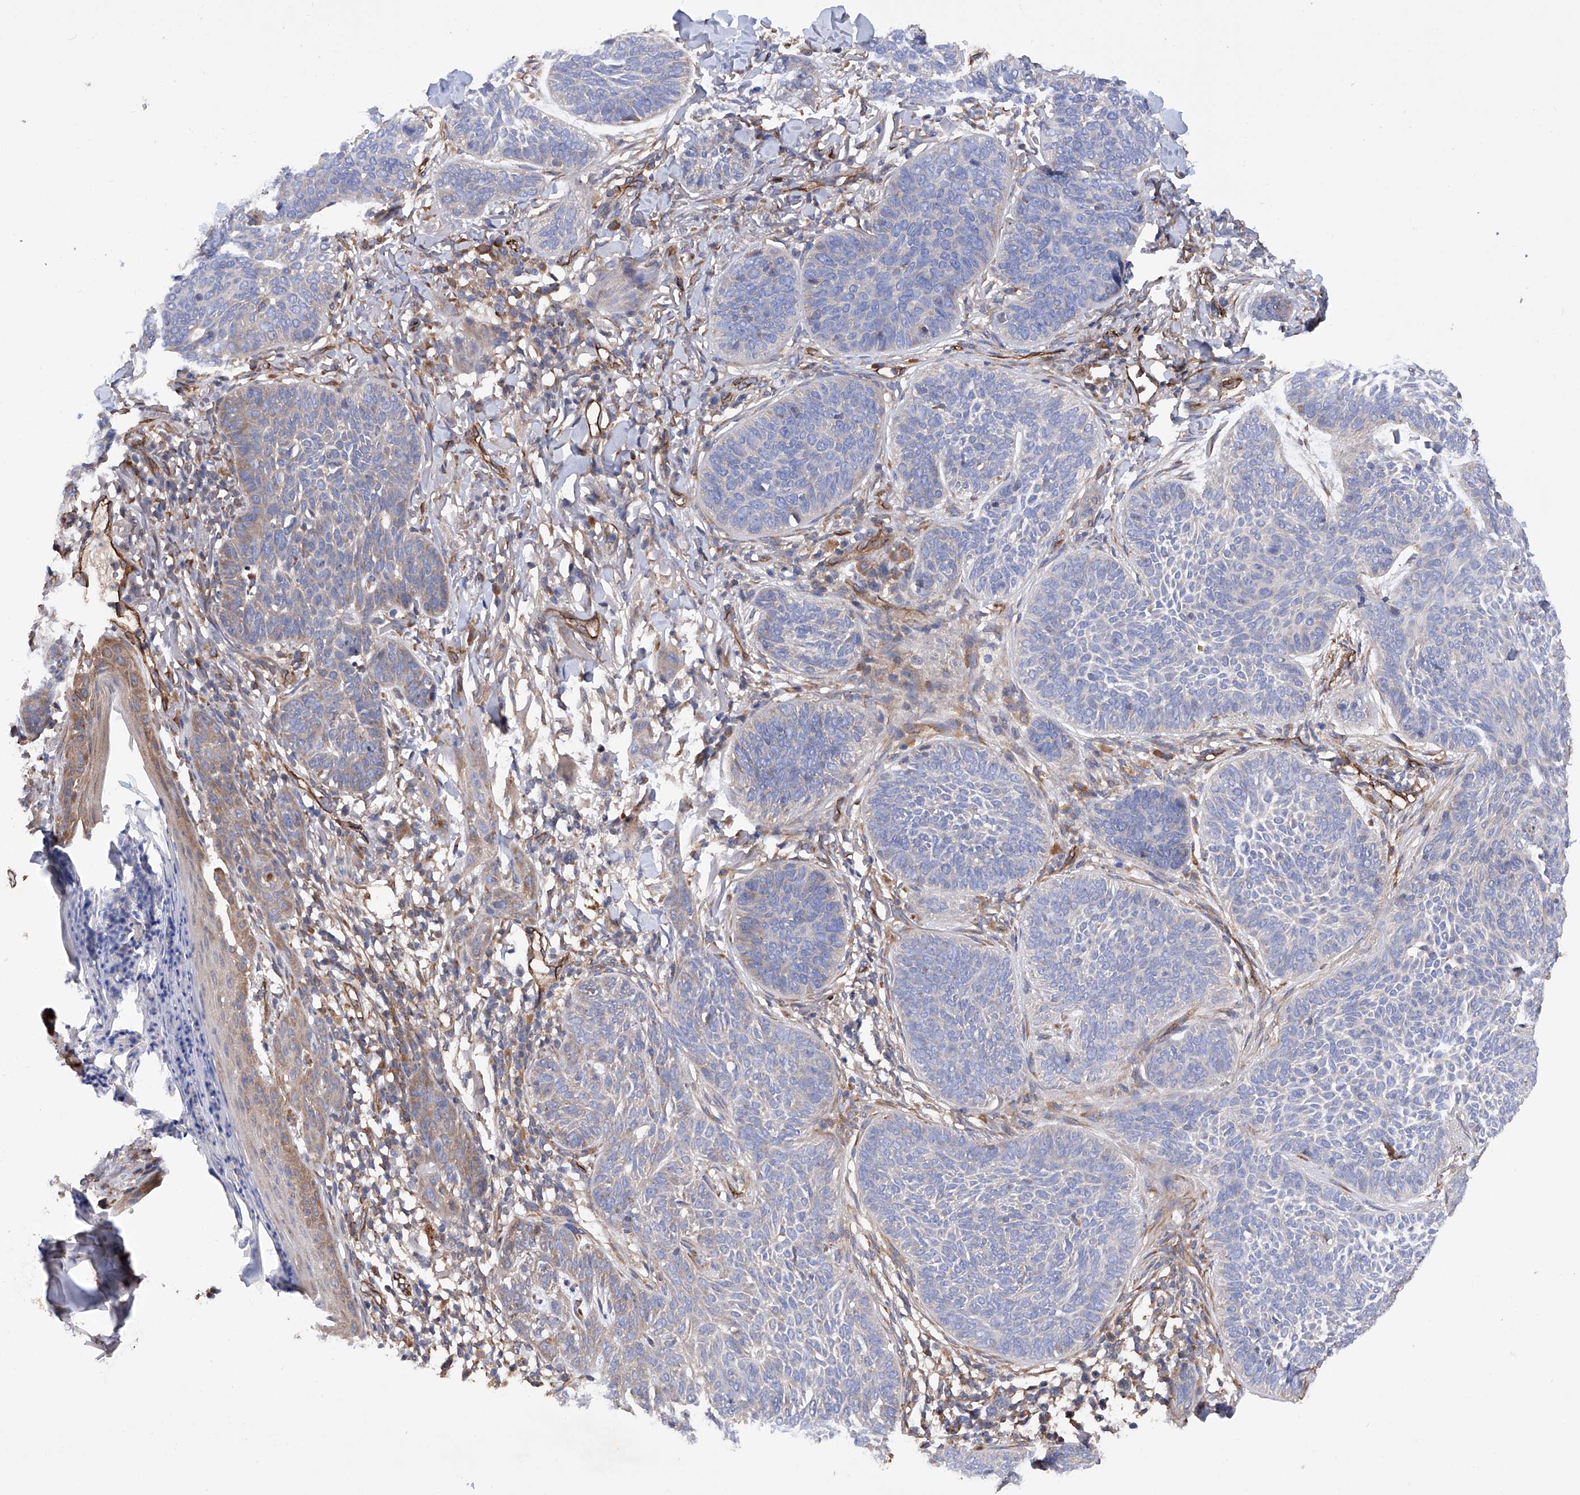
{"staining": {"intensity": "weak", "quantity": "<25%", "location": "cytoplasmic/membranous"}, "tissue": "skin cancer", "cell_type": "Tumor cells", "image_type": "cancer", "snomed": [{"axis": "morphology", "description": "Basal cell carcinoma"}, {"axis": "topography", "description": "Skin"}], "caption": "The immunohistochemistry (IHC) photomicrograph has no significant expression in tumor cells of basal cell carcinoma (skin) tissue. Nuclei are stained in blue.", "gene": "INPP5B", "patient": {"sex": "male", "age": 85}}